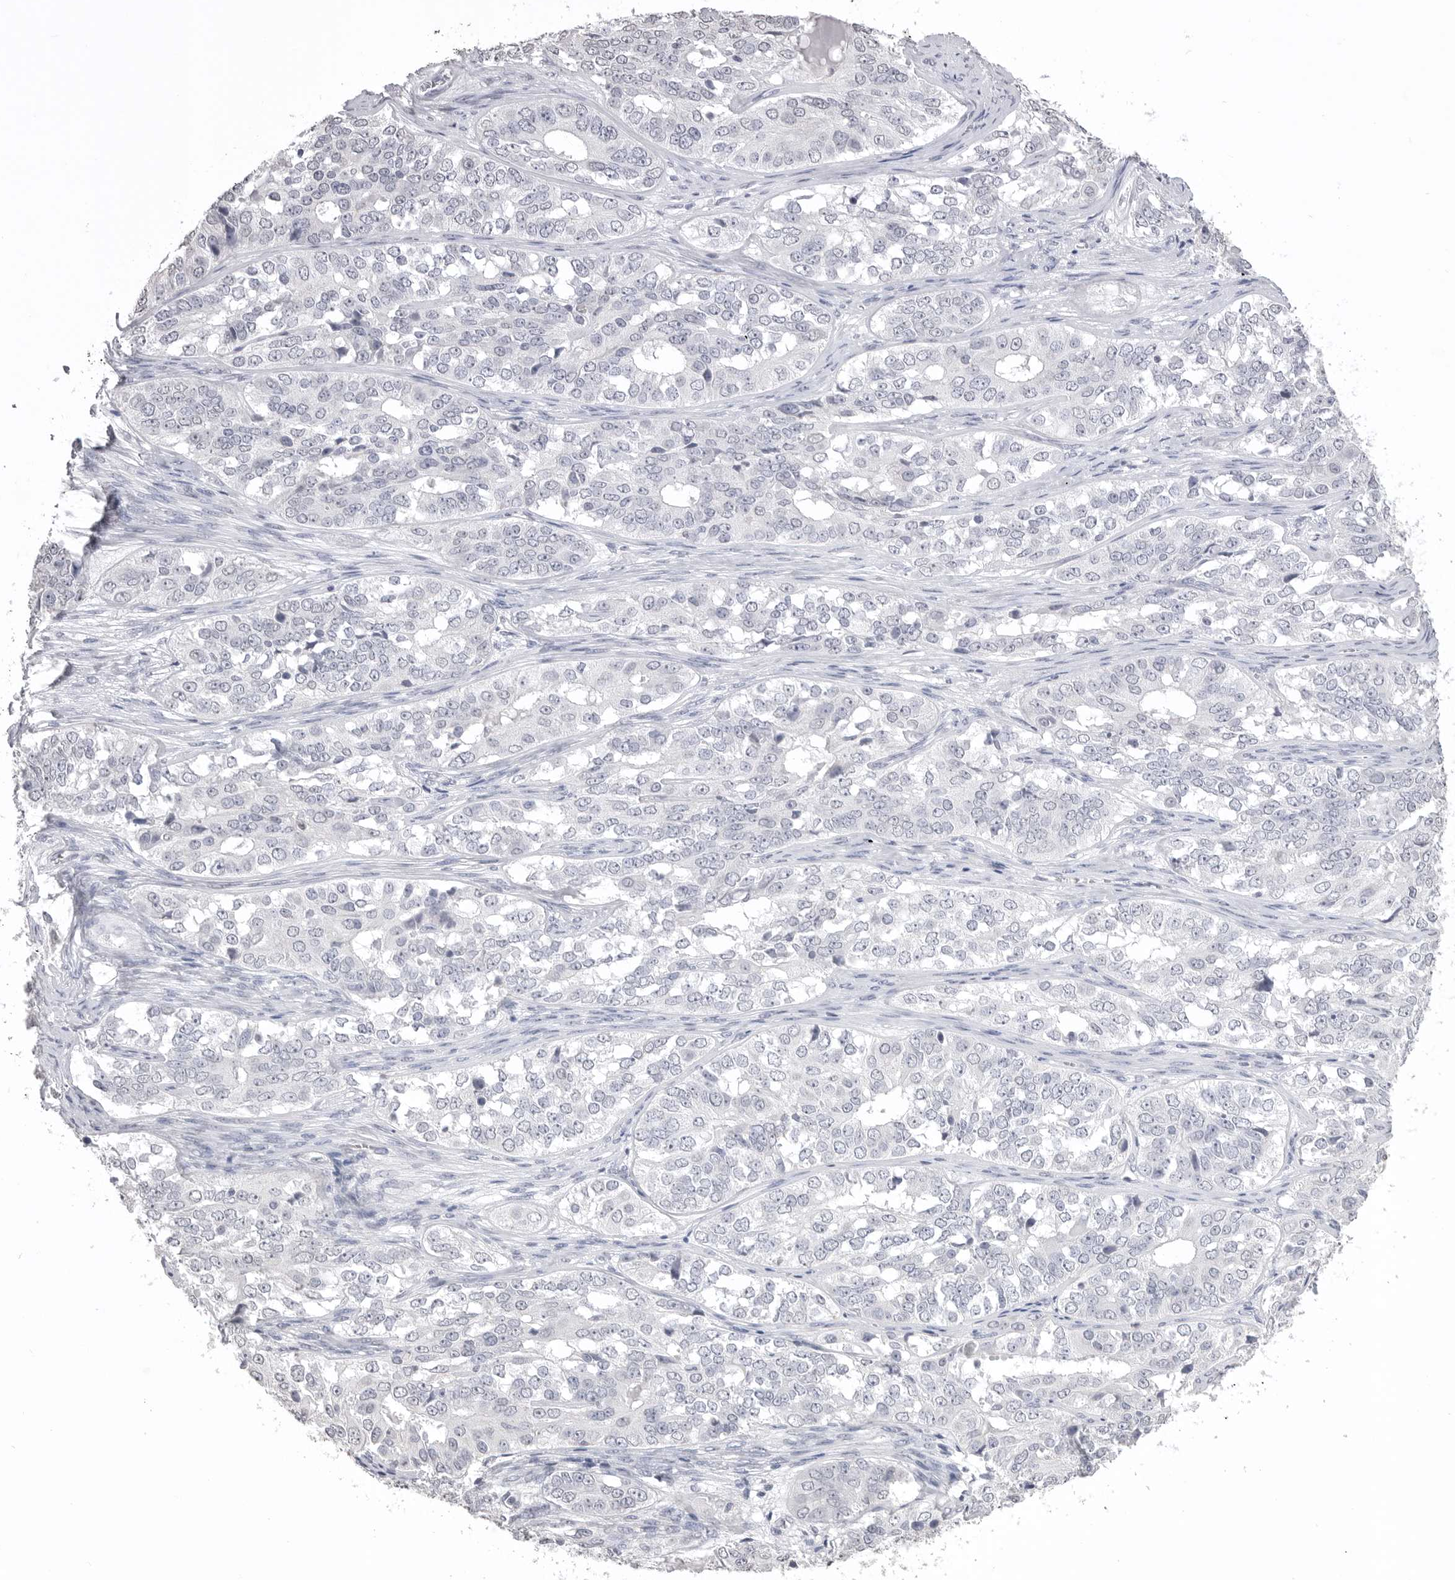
{"staining": {"intensity": "negative", "quantity": "none", "location": "none"}, "tissue": "ovarian cancer", "cell_type": "Tumor cells", "image_type": "cancer", "snomed": [{"axis": "morphology", "description": "Carcinoma, endometroid"}, {"axis": "topography", "description": "Ovary"}], "caption": "This is an IHC histopathology image of ovarian endometroid carcinoma. There is no positivity in tumor cells.", "gene": "ICAM5", "patient": {"sex": "female", "age": 51}}